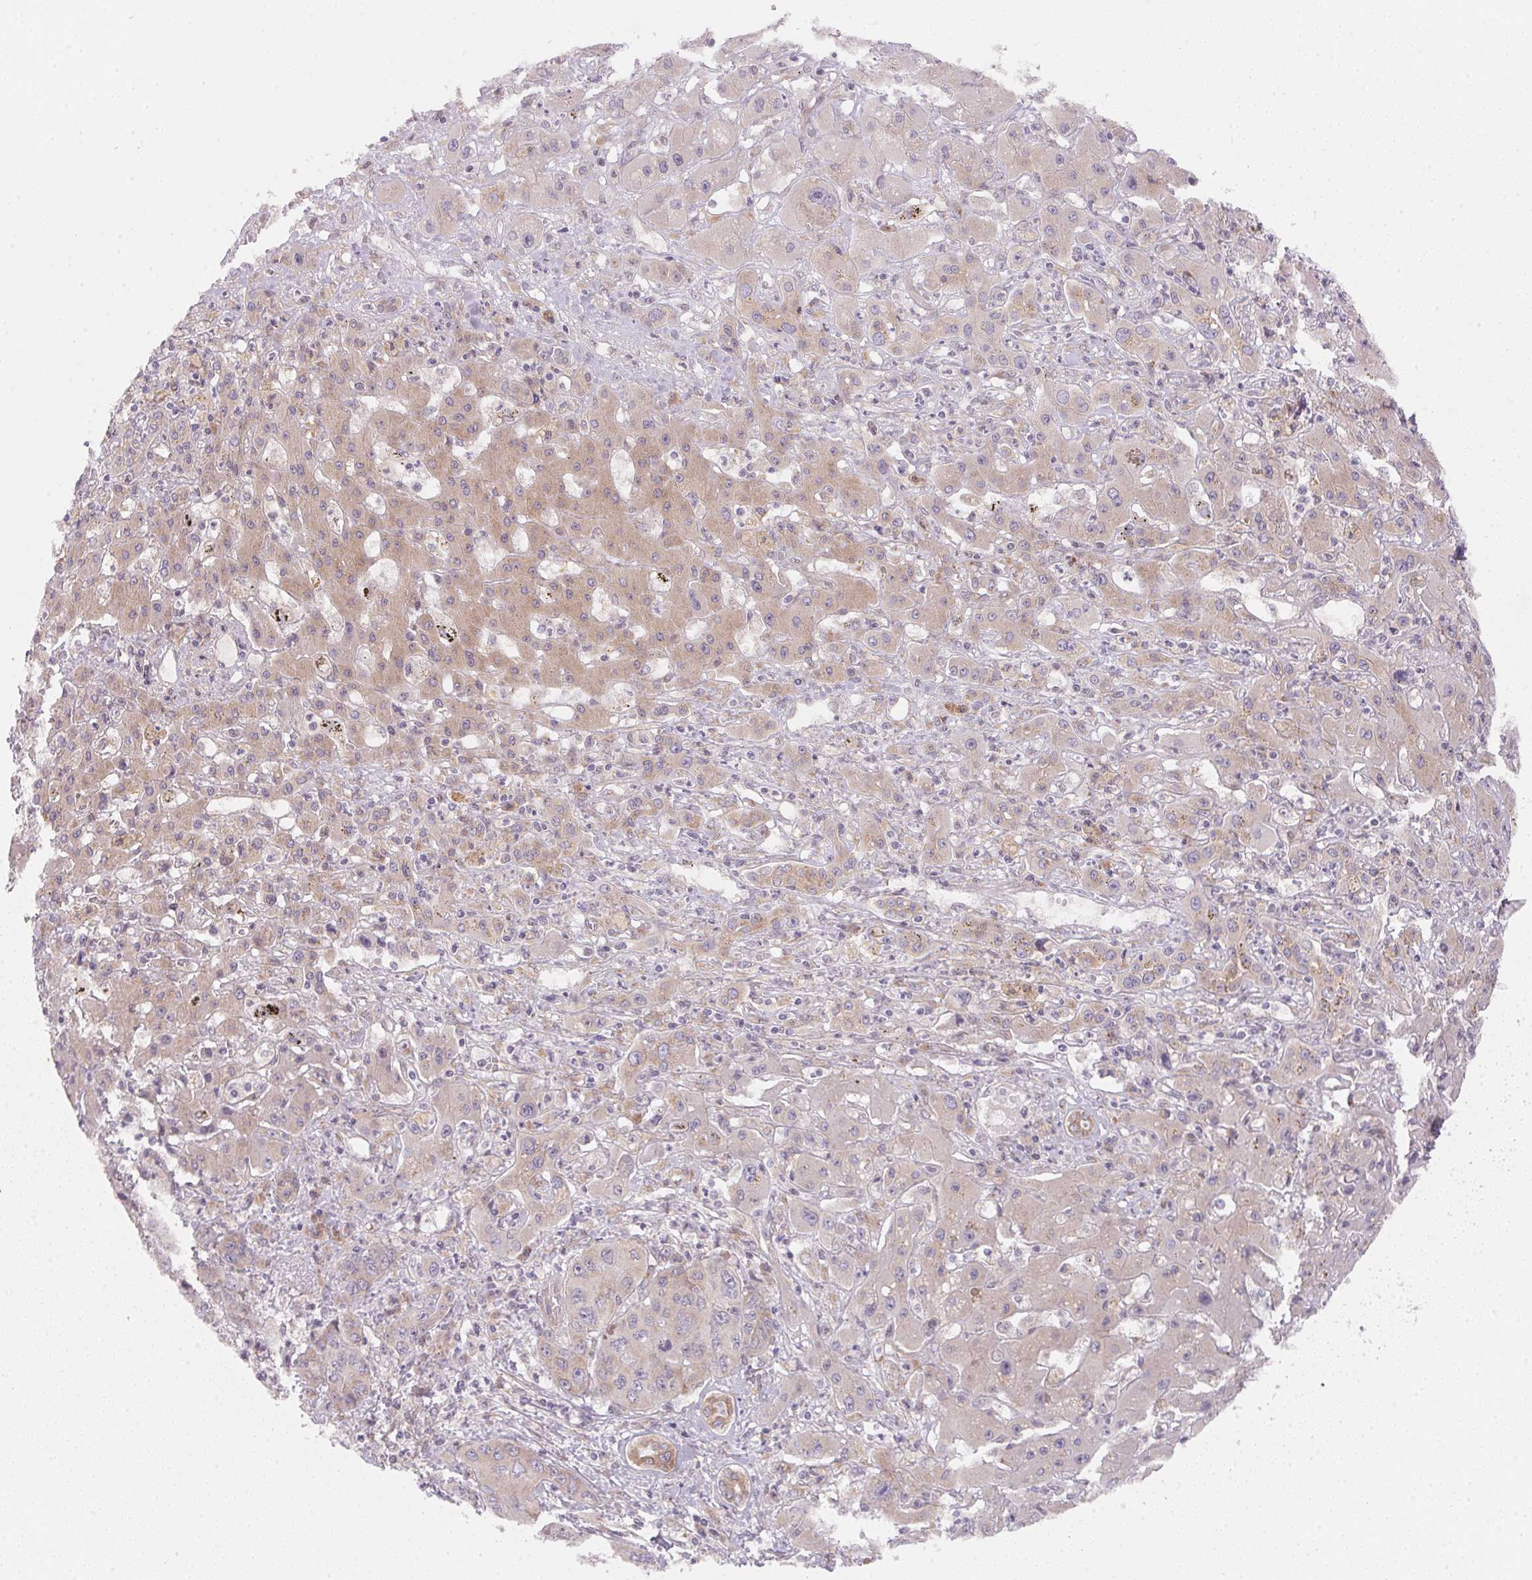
{"staining": {"intensity": "negative", "quantity": "none", "location": "none"}, "tissue": "liver cancer", "cell_type": "Tumor cells", "image_type": "cancer", "snomed": [{"axis": "morphology", "description": "Cholangiocarcinoma"}, {"axis": "topography", "description": "Liver"}], "caption": "IHC histopathology image of cholangiocarcinoma (liver) stained for a protein (brown), which reveals no expression in tumor cells.", "gene": "EI24", "patient": {"sex": "male", "age": 67}}